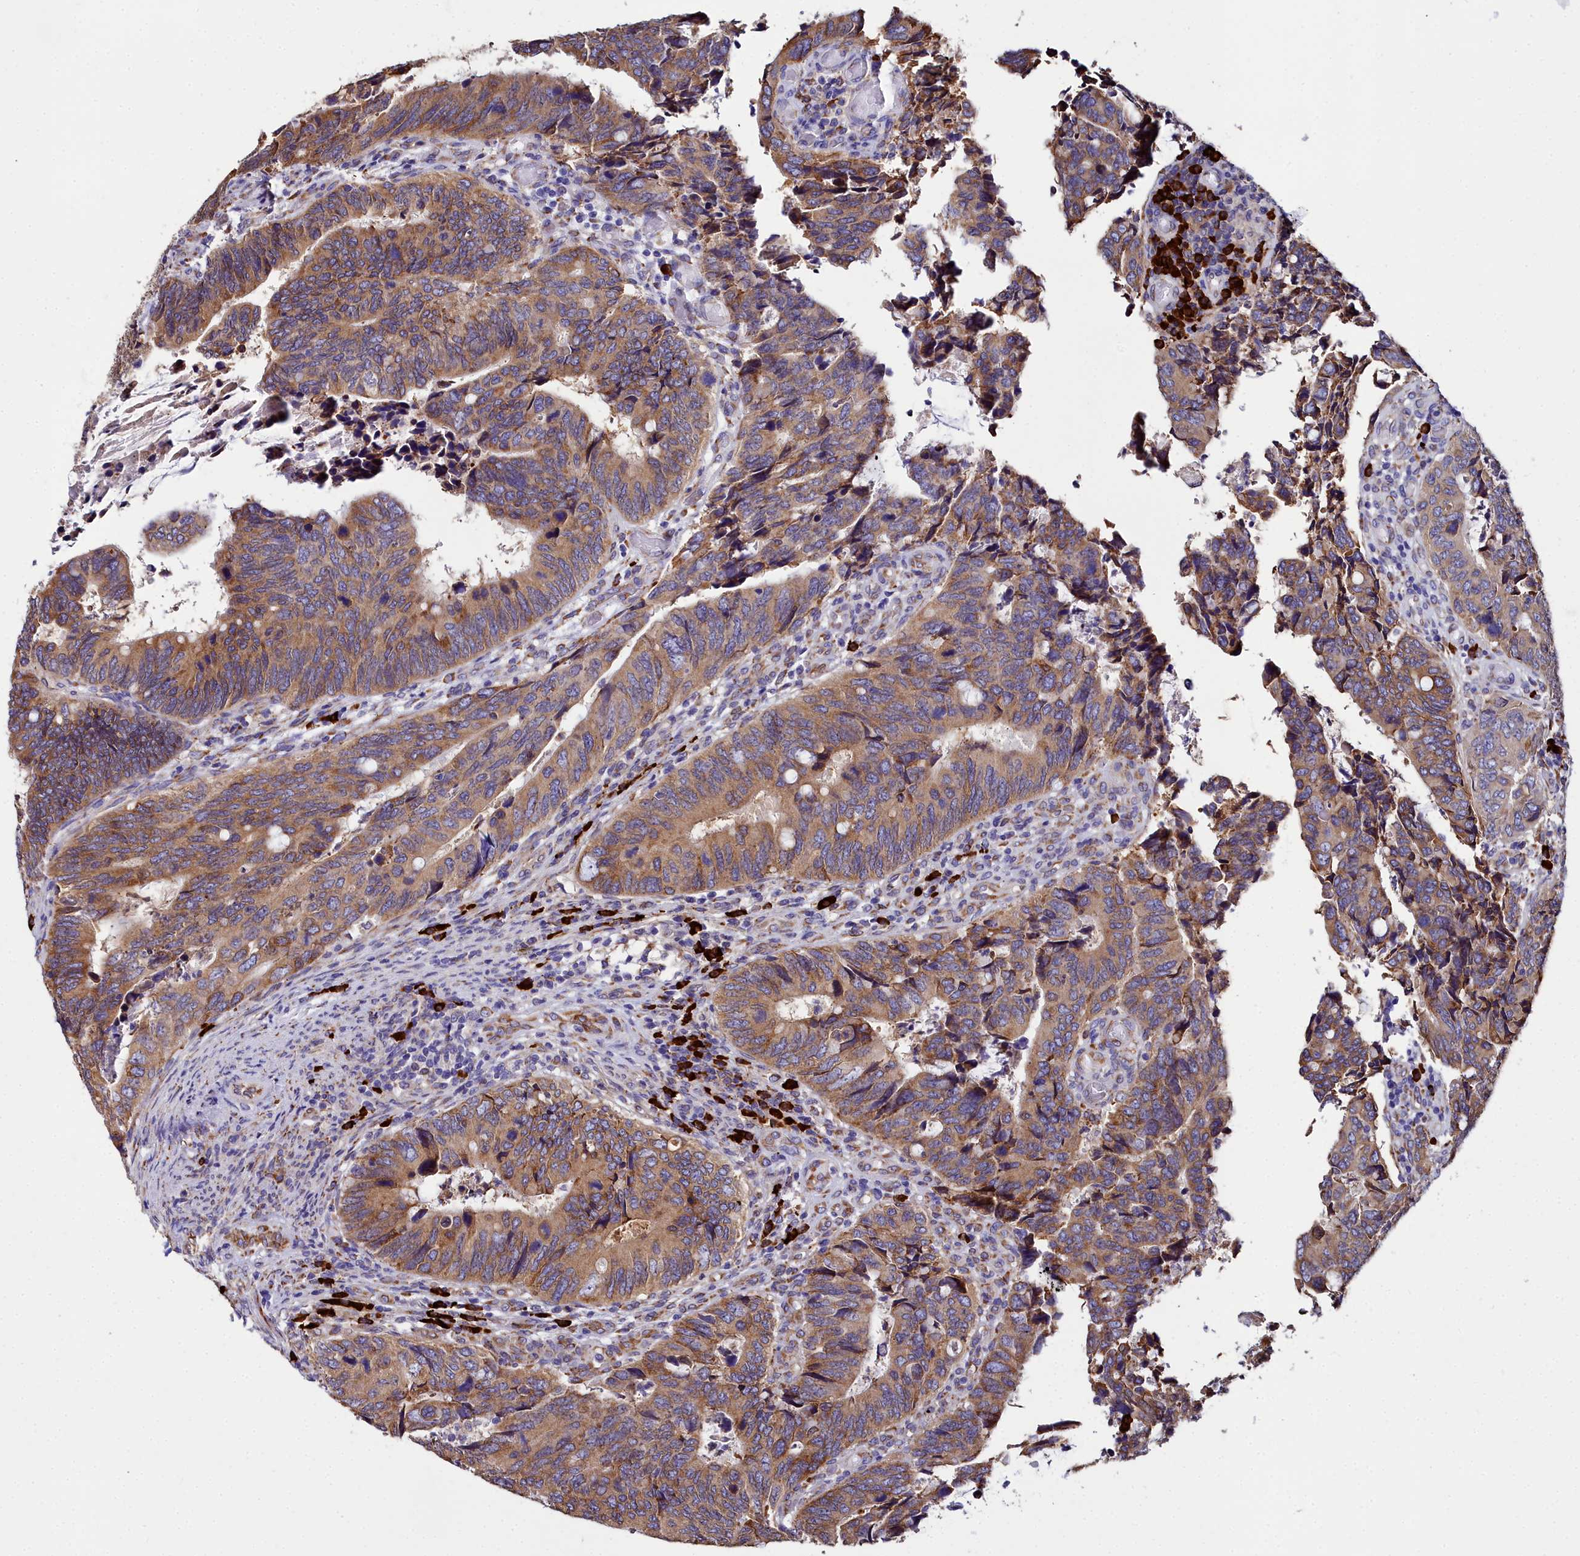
{"staining": {"intensity": "moderate", "quantity": ">75%", "location": "cytoplasmic/membranous"}, "tissue": "colorectal cancer", "cell_type": "Tumor cells", "image_type": "cancer", "snomed": [{"axis": "morphology", "description": "Adenocarcinoma, NOS"}, {"axis": "topography", "description": "Colon"}], "caption": "This is a micrograph of IHC staining of adenocarcinoma (colorectal), which shows moderate staining in the cytoplasmic/membranous of tumor cells.", "gene": "TXNDC5", "patient": {"sex": "male", "age": 87}}